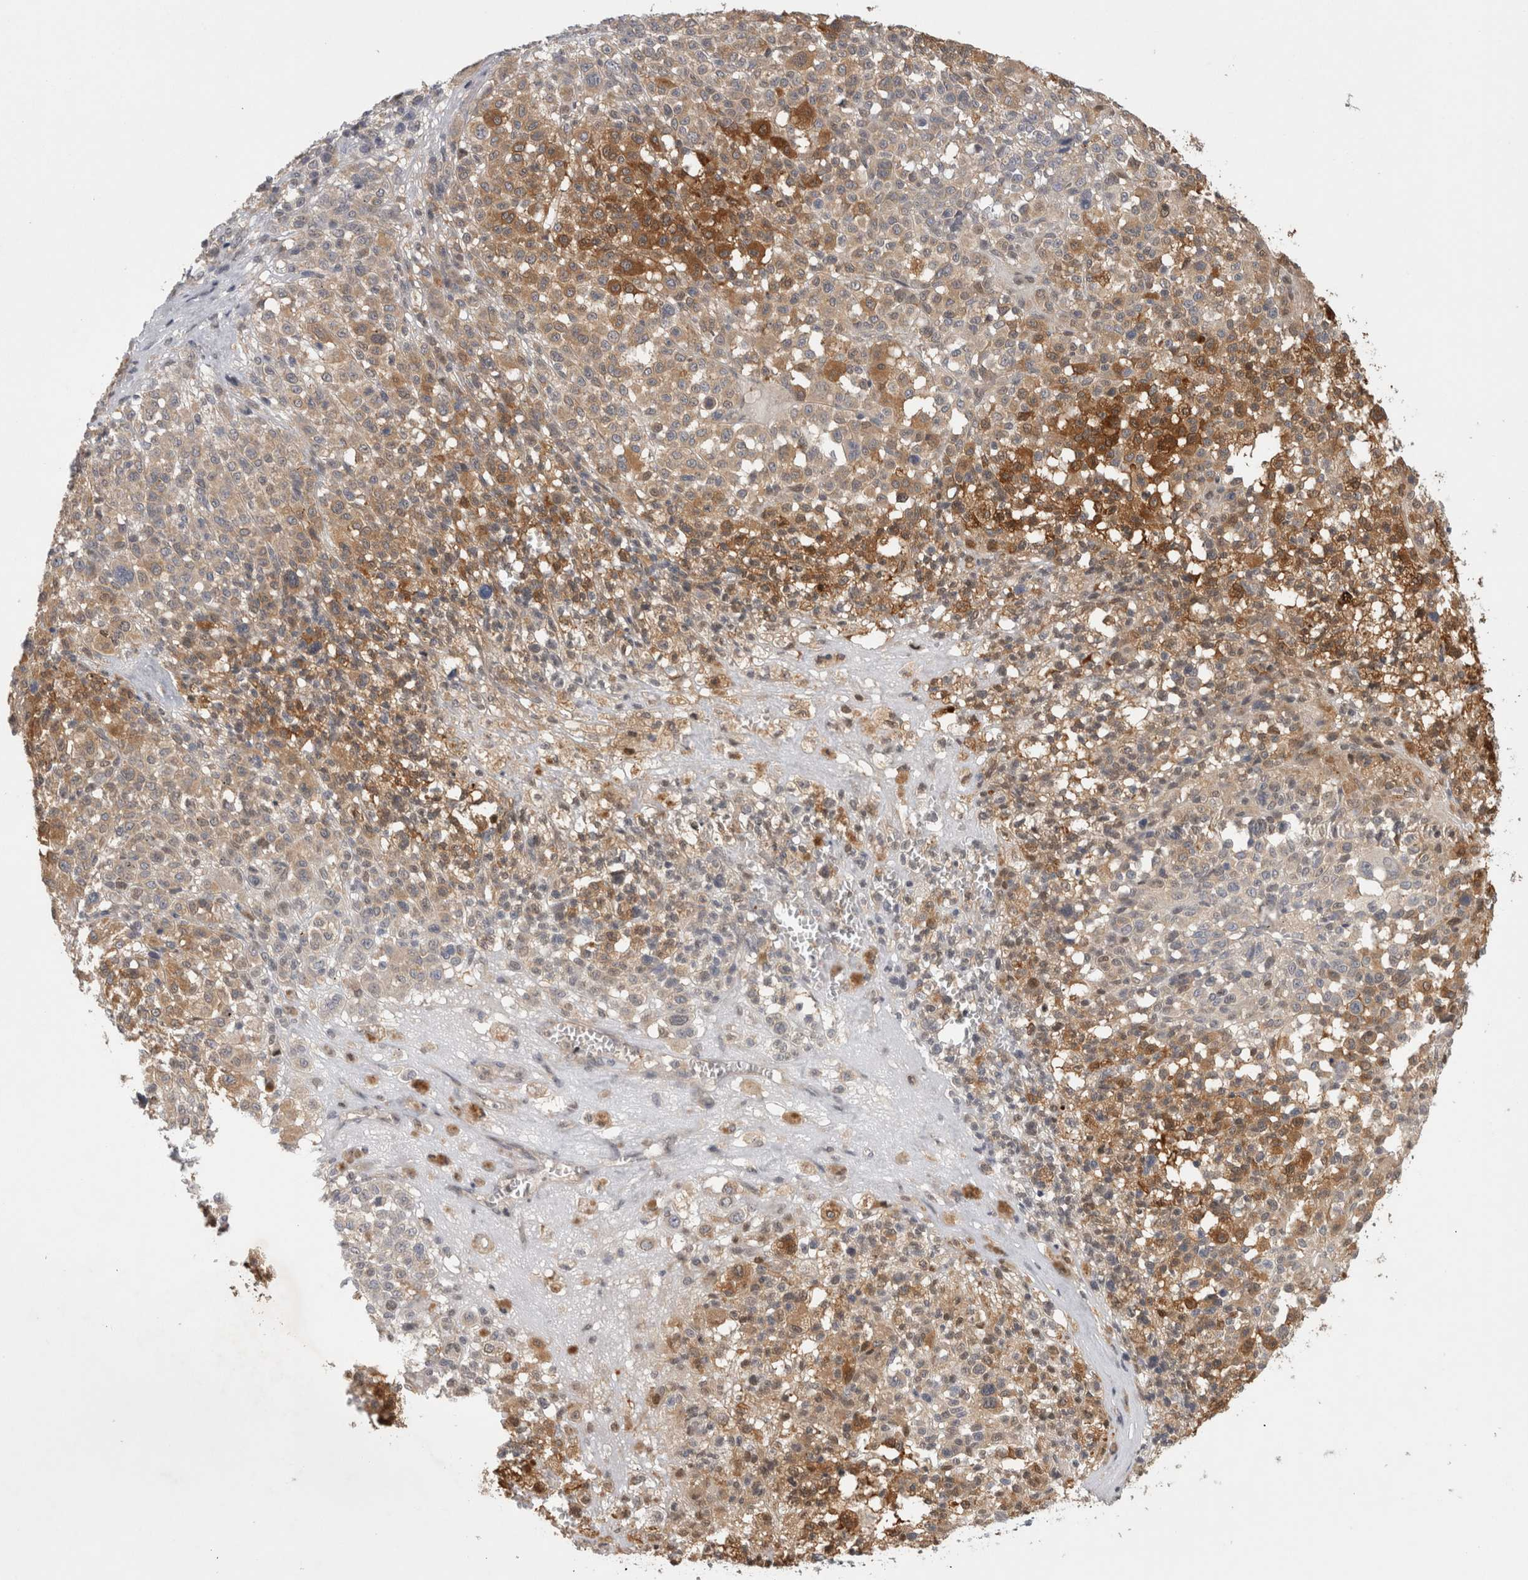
{"staining": {"intensity": "moderate", "quantity": ">75%", "location": "cytoplasmic/membranous"}, "tissue": "melanoma", "cell_type": "Tumor cells", "image_type": "cancer", "snomed": [{"axis": "morphology", "description": "Malignant melanoma, Metastatic site"}, {"axis": "topography", "description": "Skin"}], "caption": "A medium amount of moderate cytoplasmic/membranous expression is appreciated in approximately >75% of tumor cells in melanoma tissue.", "gene": "PIGP", "patient": {"sex": "female", "age": 74}}